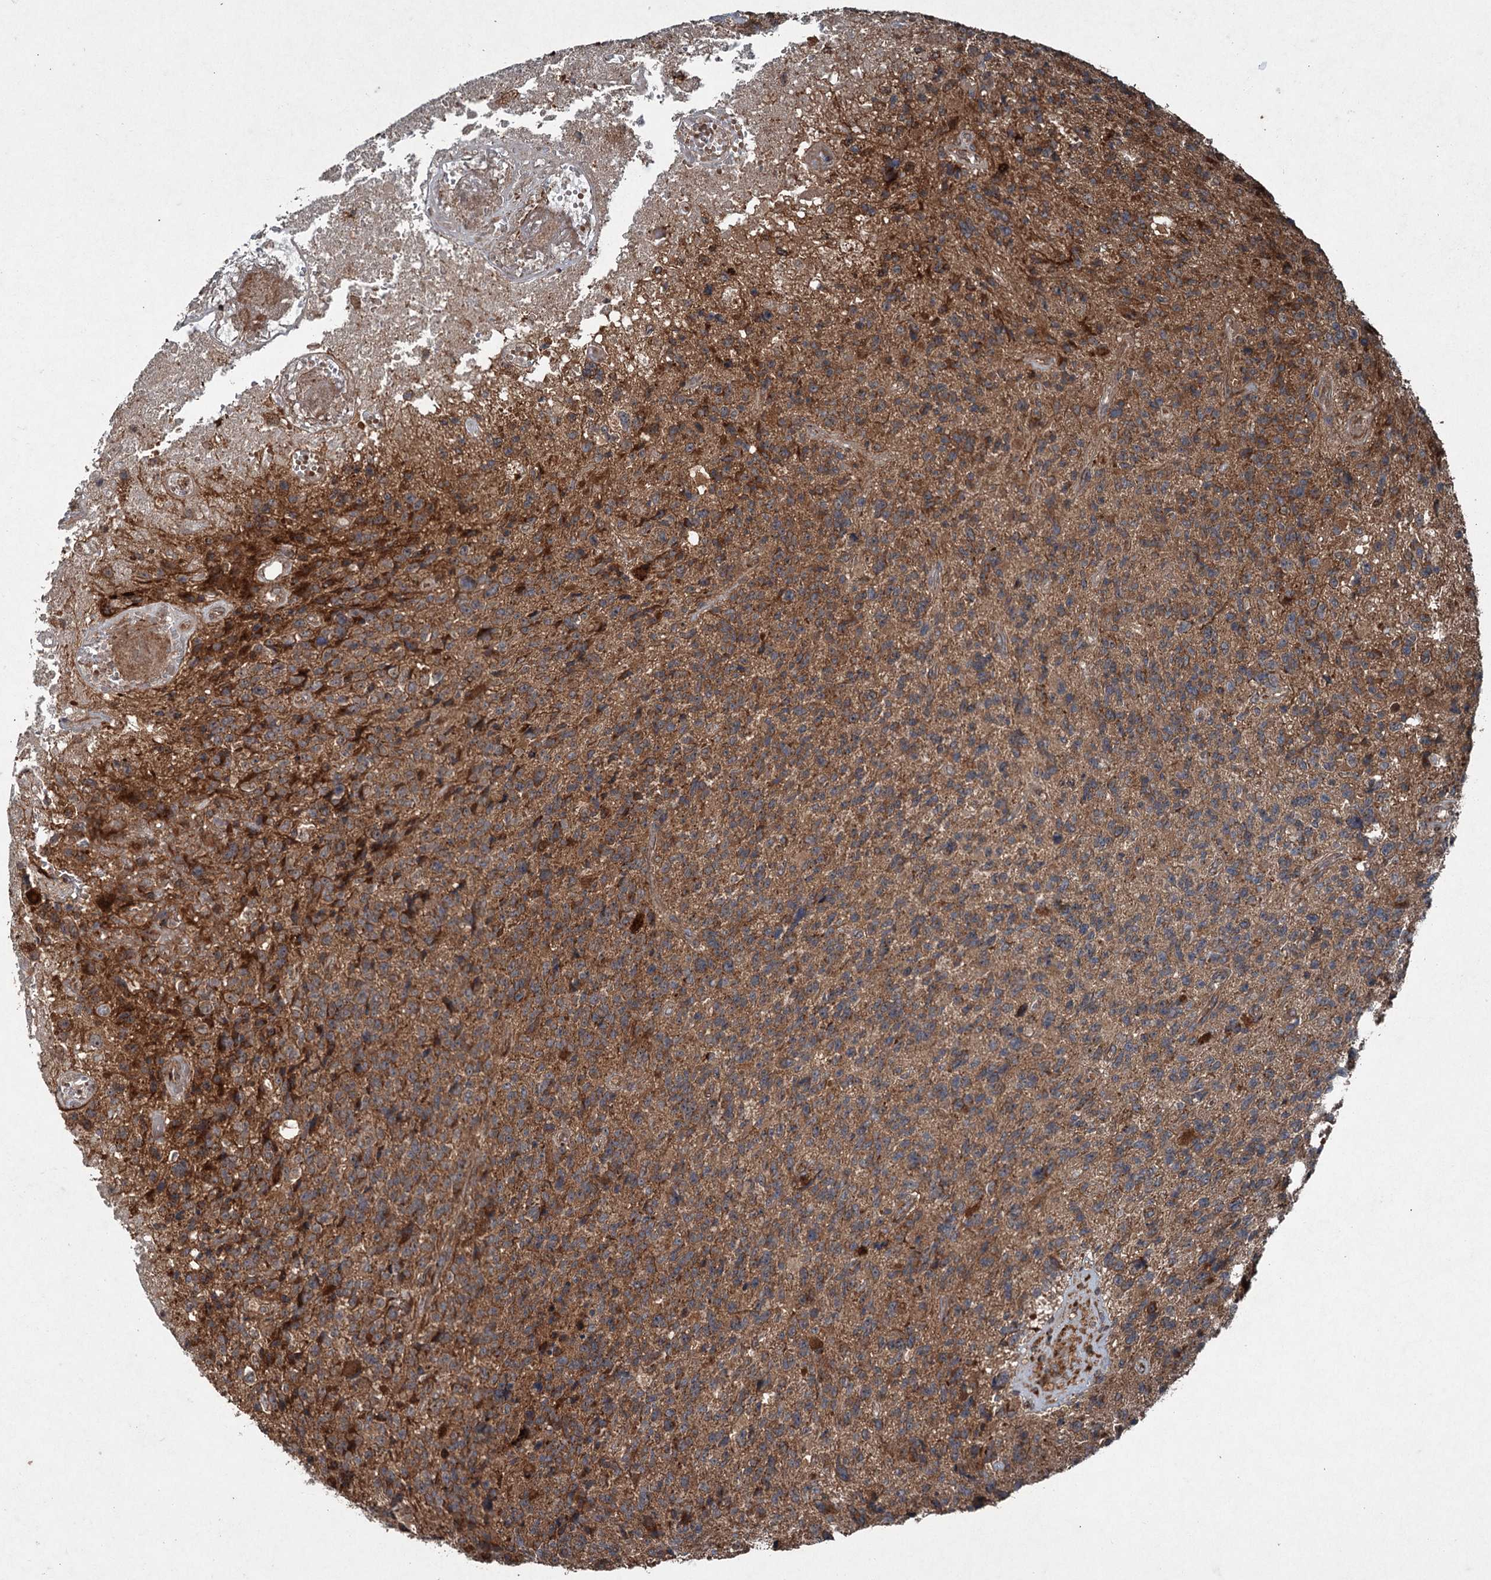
{"staining": {"intensity": "moderate", "quantity": ">75%", "location": "cytoplasmic/membranous"}, "tissue": "glioma", "cell_type": "Tumor cells", "image_type": "cancer", "snomed": [{"axis": "morphology", "description": "Glioma, malignant, High grade"}, {"axis": "topography", "description": "Brain"}], "caption": "Human glioma stained with a brown dye reveals moderate cytoplasmic/membranous positive staining in approximately >75% of tumor cells.", "gene": "ALAS1", "patient": {"sex": "male", "age": 76}}